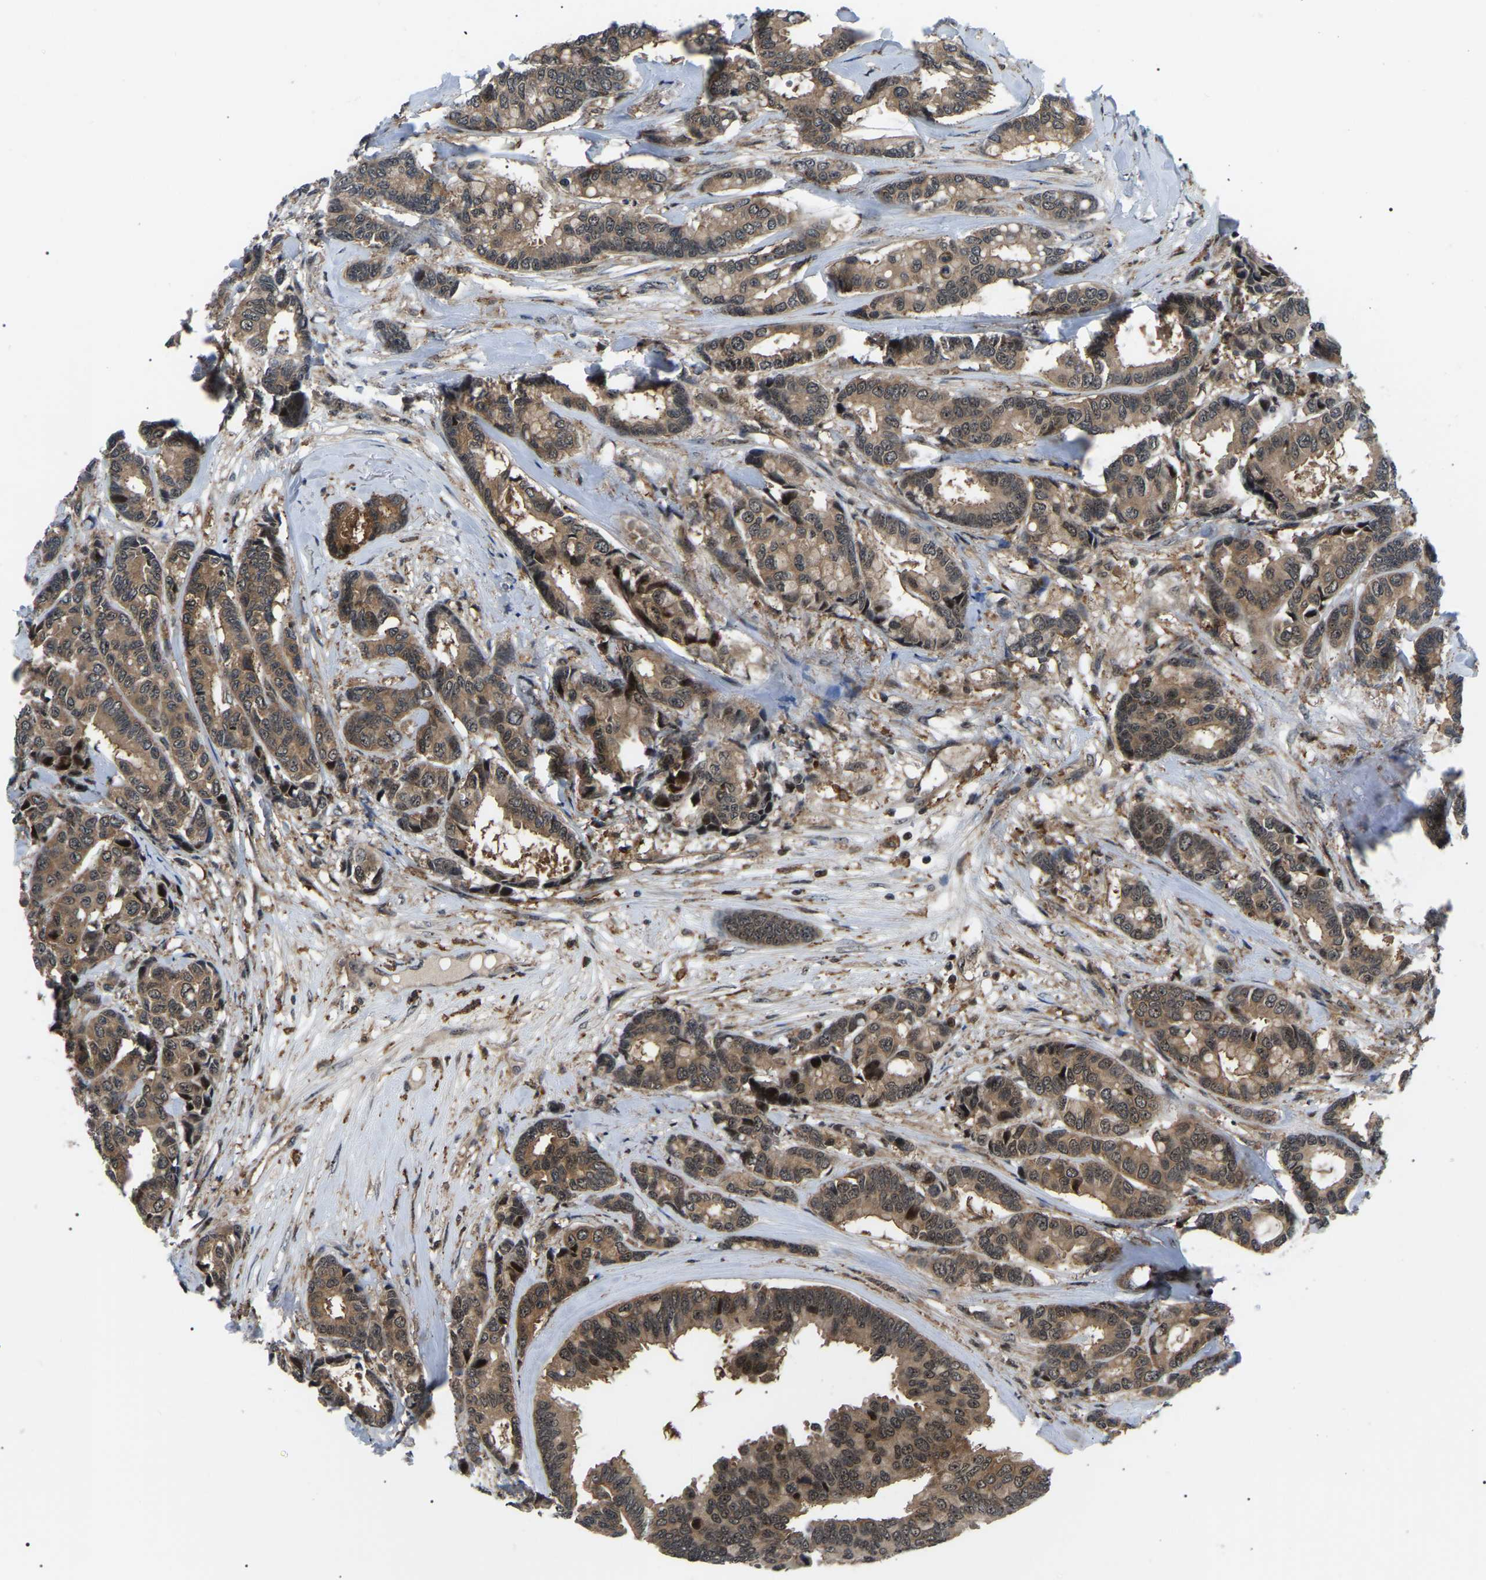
{"staining": {"intensity": "moderate", "quantity": ">75%", "location": "cytoplasmic/membranous"}, "tissue": "breast cancer", "cell_type": "Tumor cells", "image_type": "cancer", "snomed": [{"axis": "morphology", "description": "Duct carcinoma"}, {"axis": "topography", "description": "Breast"}], "caption": "Immunohistochemical staining of human invasive ductal carcinoma (breast) reveals medium levels of moderate cytoplasmic/membranous positivity in approximately >75% of tumor cells.", "gene": "RRP1B", "patient": {"sex": "female", "age": 87}}